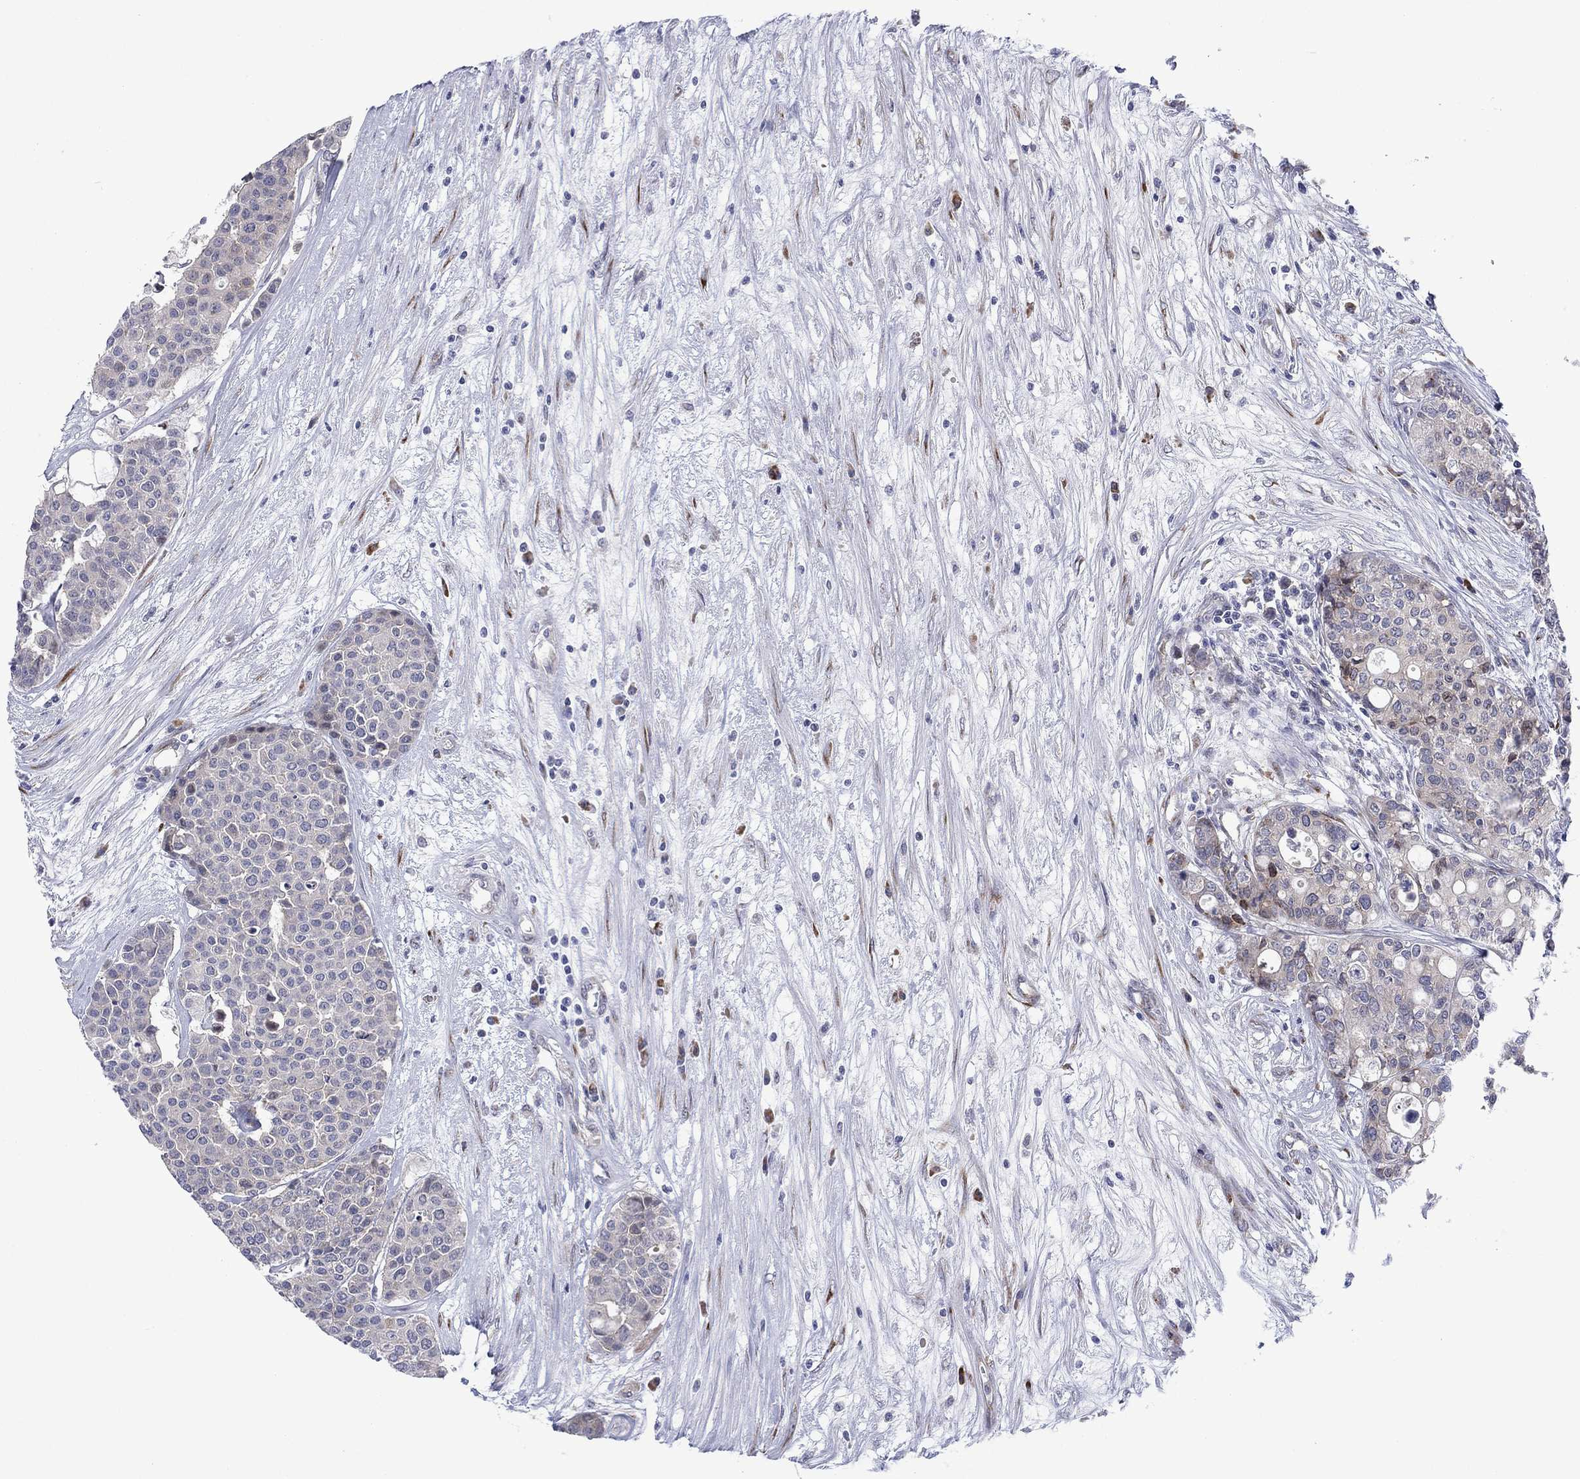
{"staining": {"intensity": "negative", "quantity": "none", "location": "none"}, "tissue": "carcinoid", "cell_type": "Tumor cells", "image_type": "cancer", "snomed": [{"axis": "morphology", "description": "Carcinoid, malignant, NOS"}, {"axis": "topography", "description": "Colon"}], "caption": "There is no significant positivity in tumor cells of carcinoid (malignant).", "gene": "TTC21B", "patient": {"sex": "male", "age": 81}}